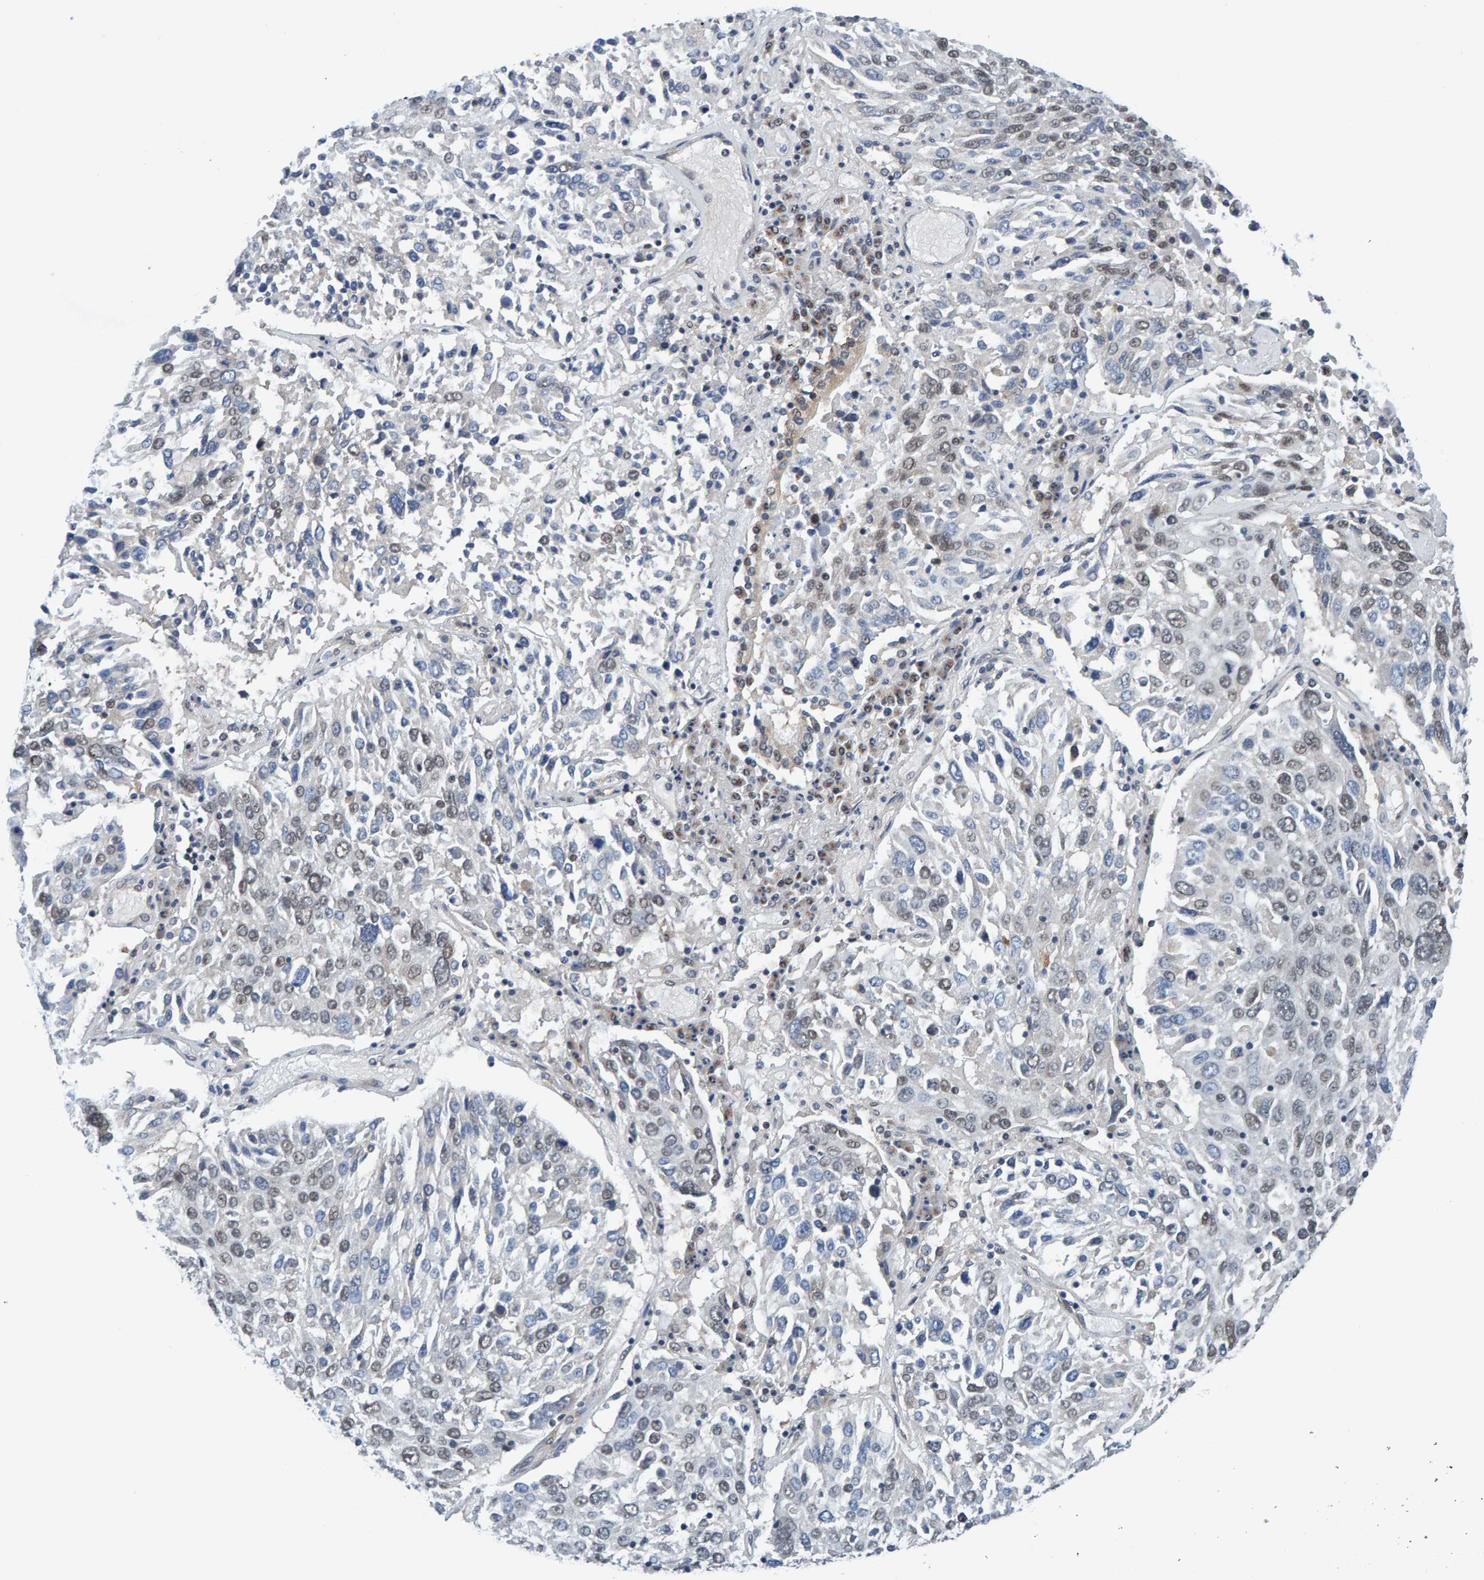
{"staining": {"intensity": "weak", "quantity": "<25%", "location": "nuclear"}, "tissue": "lung cancer", "cell_type": "Tumor cells", "image_type": "cancer", "snomed": [{"axis": "morphology", "description": "Squamous cell carcinoma, NOS"}, {"axis": "topography", "description": "Lung"}], "caption": "Lung squamous cell carcinoma stained for a protein using immunohistochemistry exhibits no staining tumor cells.", "gene": "SCRN2", "patient": {"sex": "male", "age": 65}}